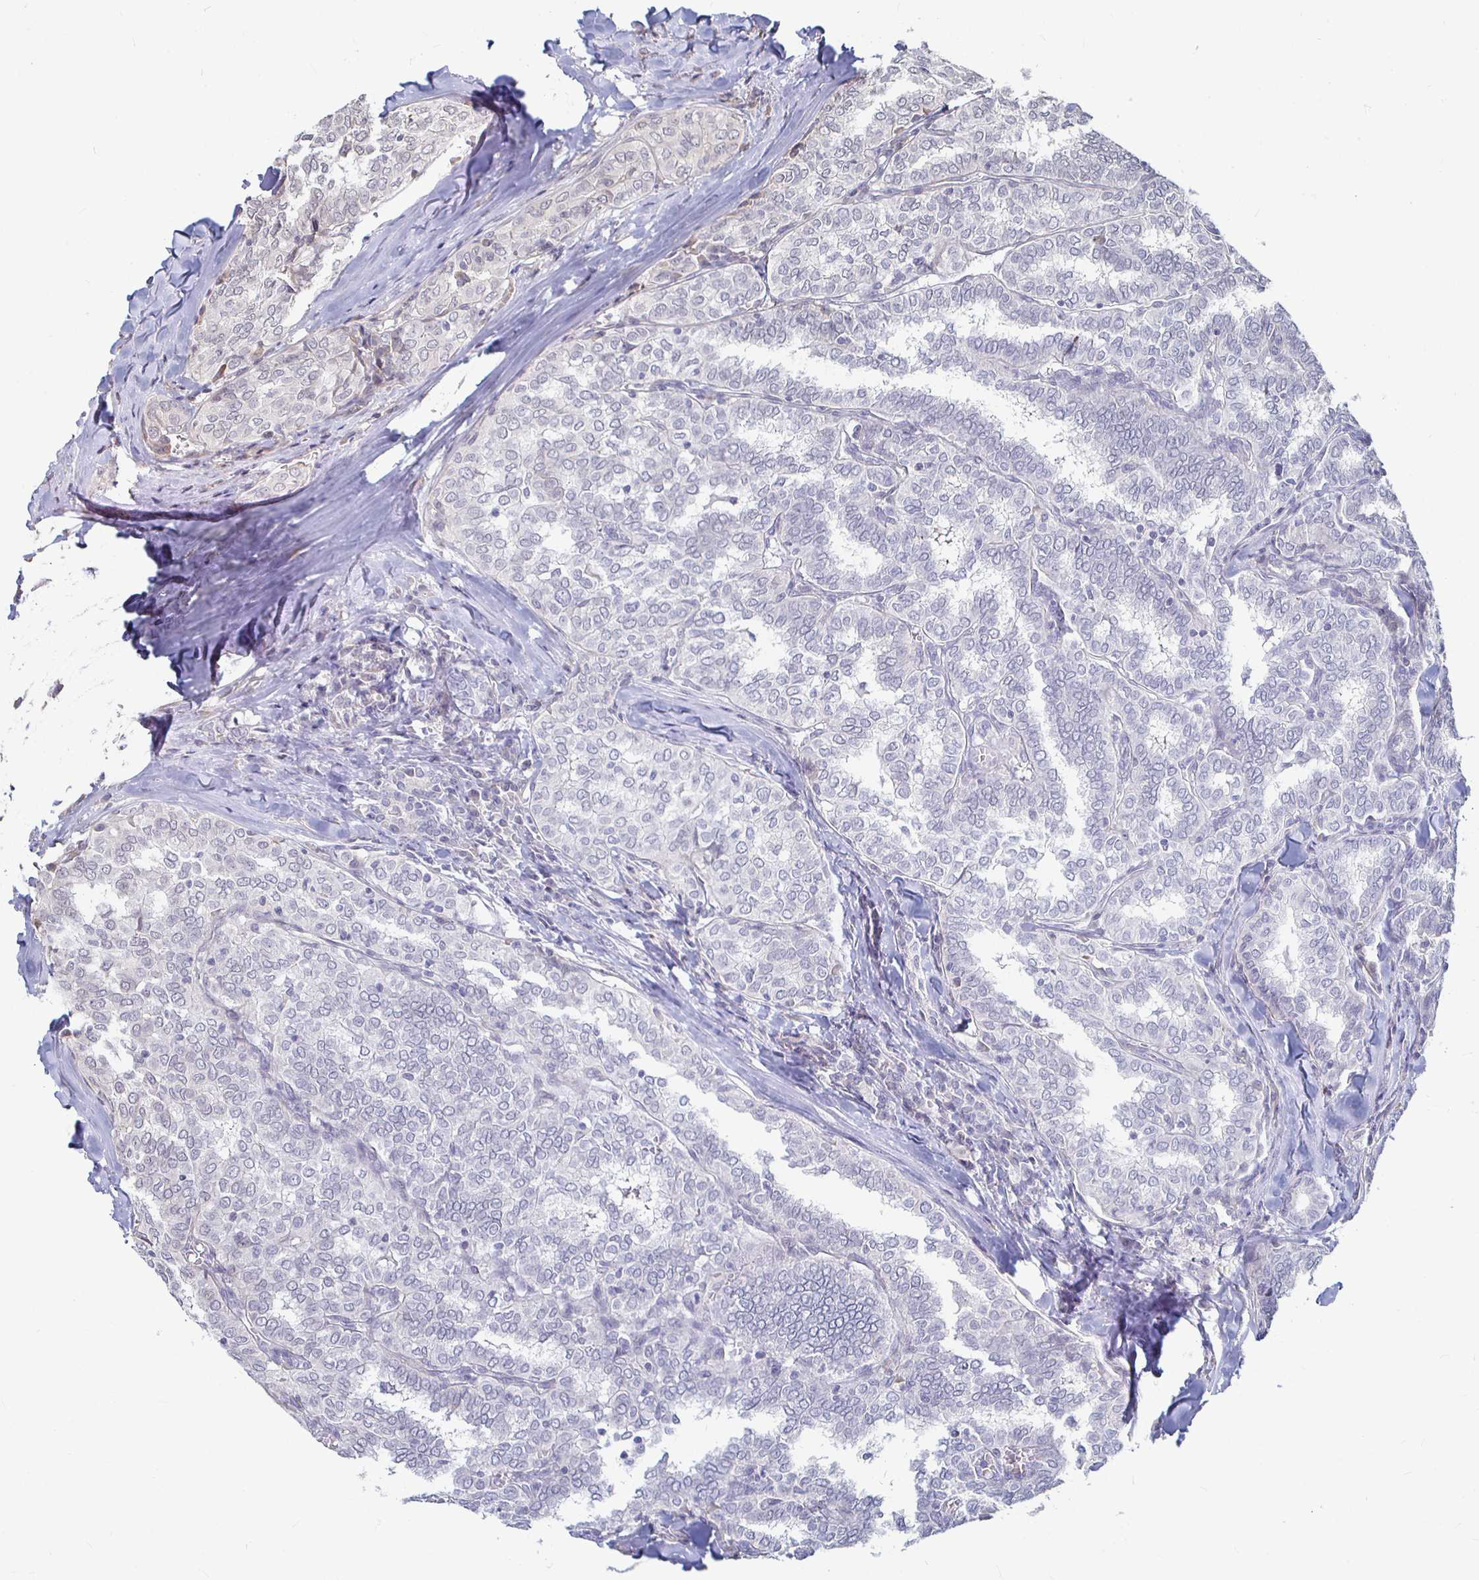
{"staining": {"intensity": "negative", "quantity": "none", "location": "none"}, "tissue": "thyroid cancer", "cell_type": "Tumor cells", "image_type": "cancer", "snomed": [{"axis": "morphology", "description": "Papillary adenocarcinoma, NOS"}, {"axis": "topography", "description": "Thyroid gland"}], "caption": "Human thyroid papillary adenocarcinoma stained for a protein using immunohistochemistry (IHC) exhibits no positivity in tumor cells.", "gene": "CAPN11", "patient": {"sex": "female", "age": 30}}